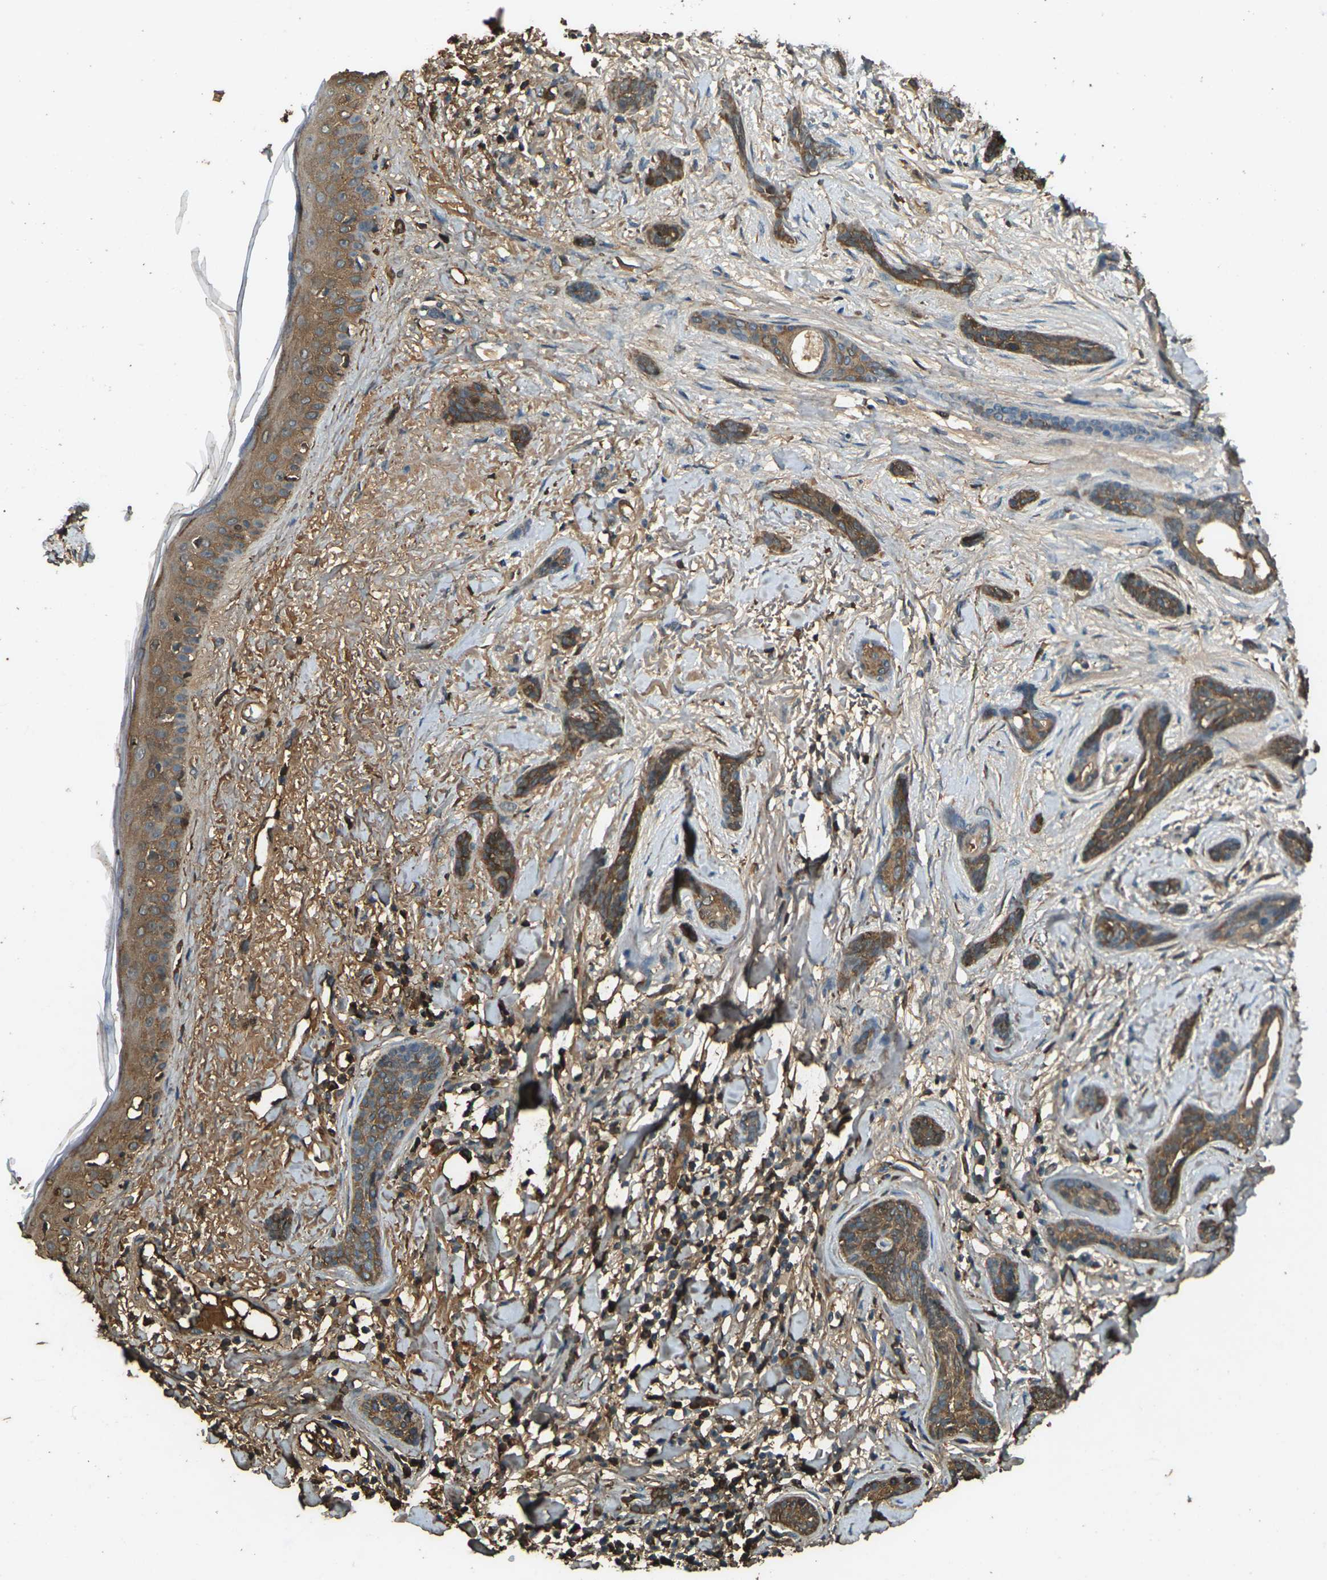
{"staining": {"intensity": "moderate", "quantity": ">75%", "location": "cytoplasmic/membranous"}, "tissue": "skin cancer", "cell_type": "Tumor cells", "image_type": "cancer", "snomed": [{"axis": "morphology", "description": "Basal cell carcinoma"}, {"axis": "morphology", "description": "Adnexal tumor, benign"}, {"axis": "topography", "description": "Skin"}], "caption": "About >75% of tumor cells in human basal cell carcinoma (skin) demonstrate moderate cytoplasmic/membranous protein positivity as visualized by brown immunohistochemical staining.", "gene": "CYP1B1", "patient": {"sex": "female", "age": 42}}